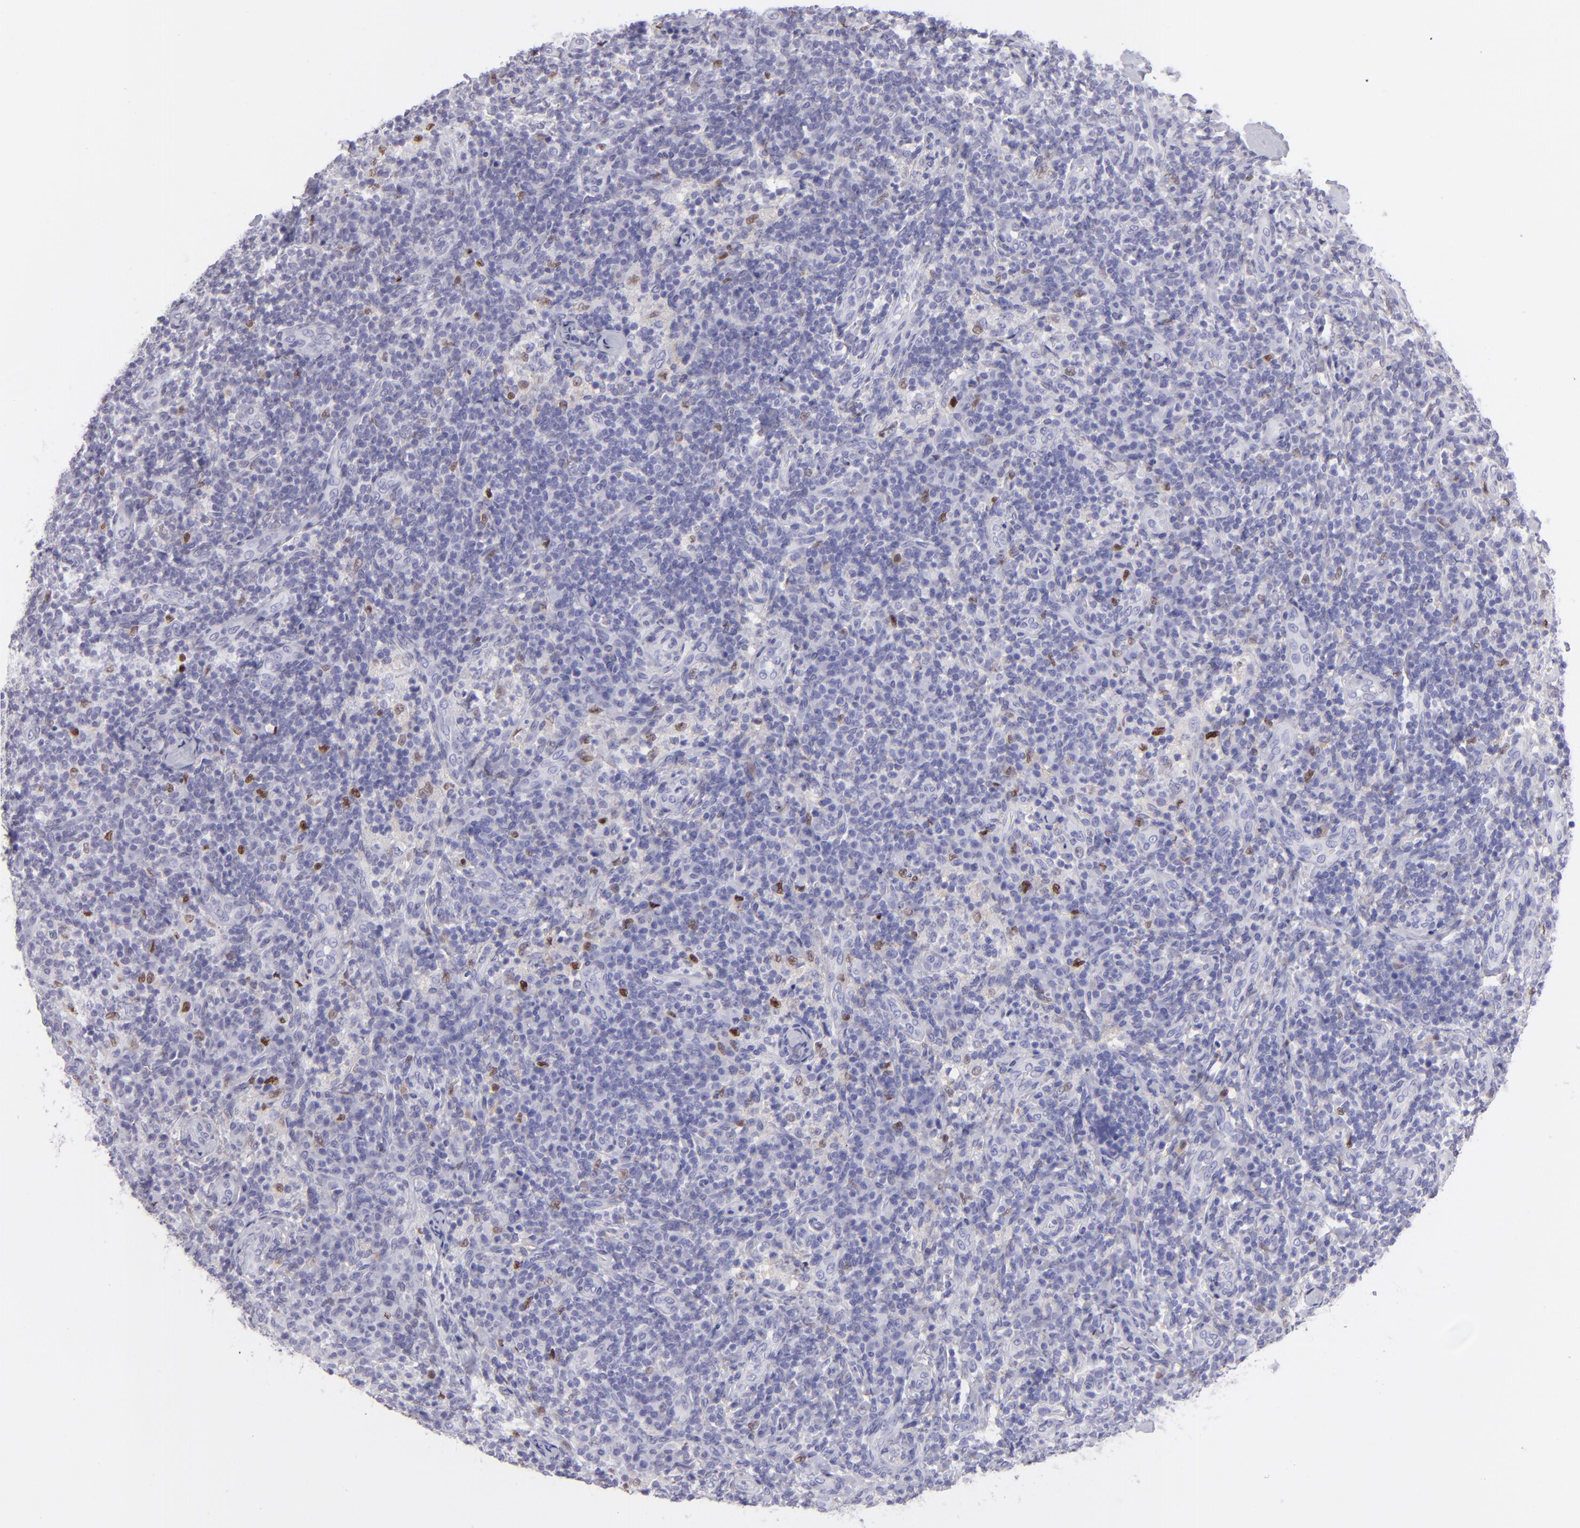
{"staining": {"intensity": "moderate", "quantity": "<25%", "location": "nuclear"}, "tissue": "lymph node", "cell_type": "Non-germinal center cells", "image_type": "normal", "snomed": [{"axis": "morphology", "description": "Normal tissue, NOS"}, {"axis": "morphology", "description": "Inflammation, NOS"}, {"axis": "topography", "description": "Lymph node"}], "caption": "Immunohistochemical staining of unremarkable human lymph node displays <25% levels of moderate nuclear protein expression in about <25% of non-germinal center cells.", "gene": "MITF", "patient": {"sex": "male", "age": 46}}